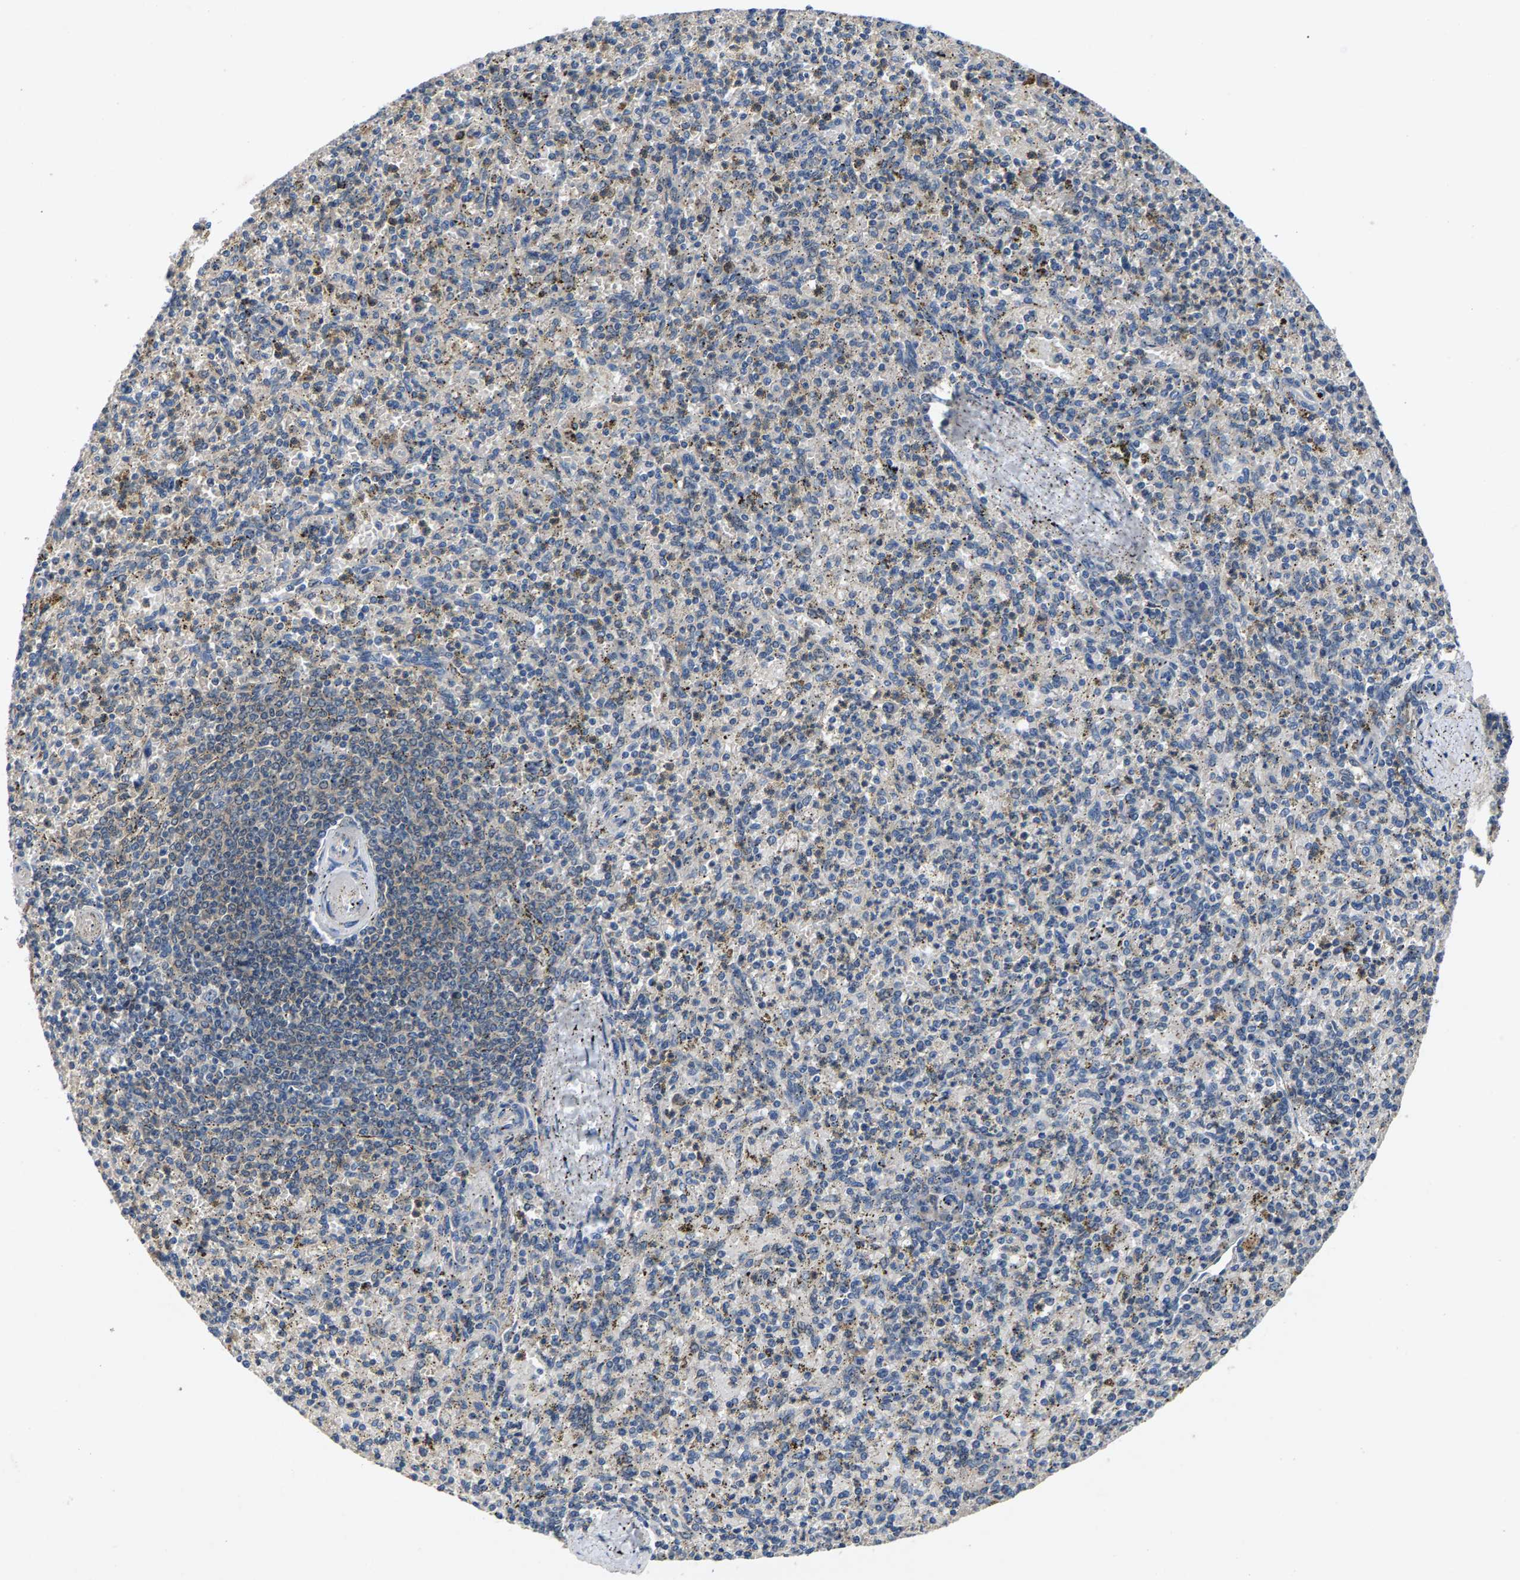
{"staining": {"intensity": "weak", "quantity": "<25%", "location": "cytoplasmic/membranous"}, "tissue": "spleen", "cell_type": "Cells in red pulp", "image_type": "normal", "snomed": [{"axis": "morphology", "description": "Normal tissue, NOS"}, {"axis": "topography", "description": "Spleen"}], "caption": "IHC image of normal spleen stained for a protein (brown), which demonstrates no positivity in cells in red pulp.", "gene": "NT5C", "patient": {"sex": "male", "age": 72}}